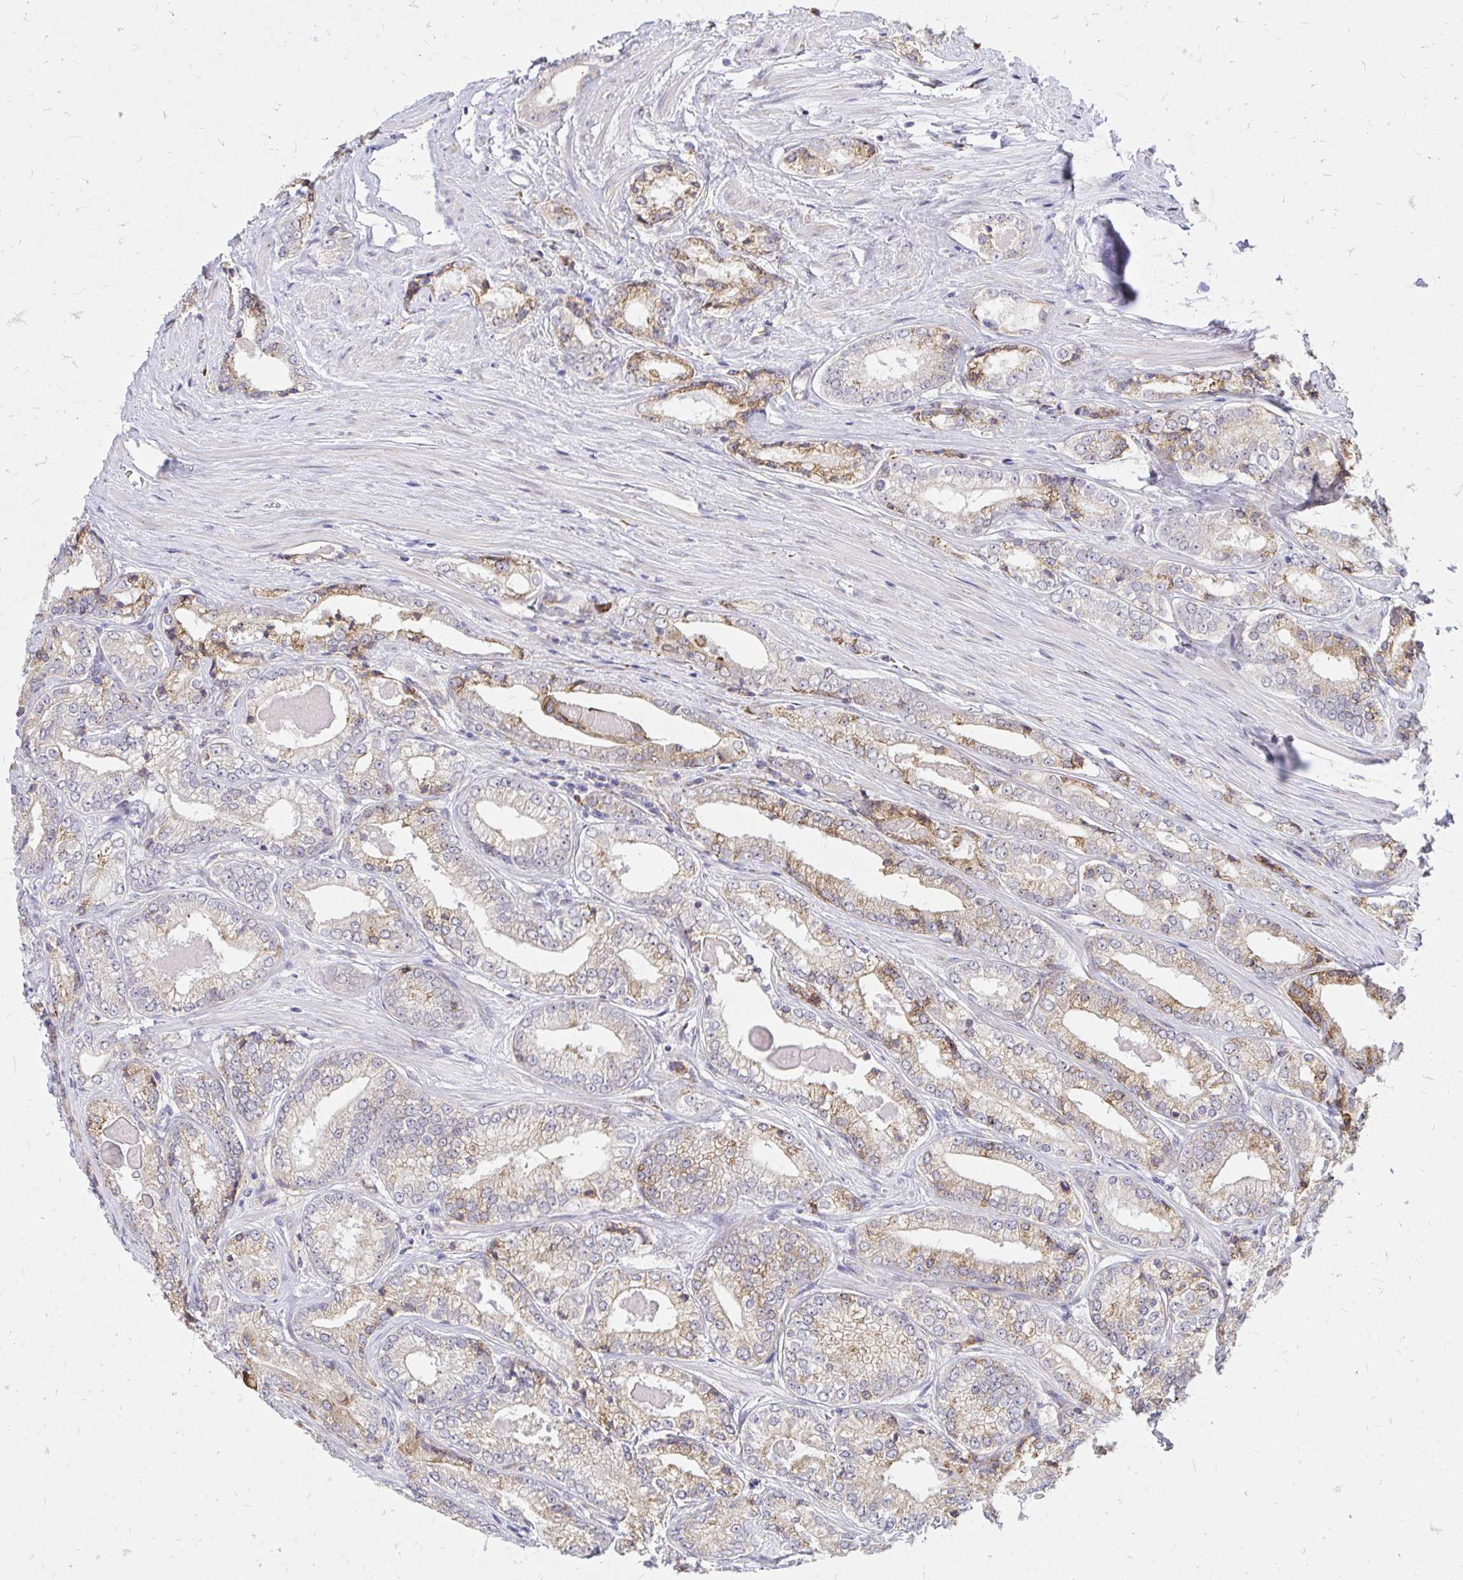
{"staining": {"intensity": "weak", "quantity": "25%-75%", "location": "cytoplasmic/membranous"}, "tissue": "prostate cancer", "cell_type": "Tumor cells", "image_type": "cancer", "snomed": [{"axis": "morphology", "description": "Adenocarcinoma, NOS"}, {"axis": "morphology", "description": "Adenocarcinoma, Low grade"}, {"axis": "topography", "description": "Prostate"}], "caption": "The micrograph displays immunohistochemical staining of prostate cancer. There is weak cytoplasmic/membranous positivity is identified in approximately 25%-75% of tumor cells.", "gene": "NAALAD2", "patient": {"sex": "male", "age": 68}}